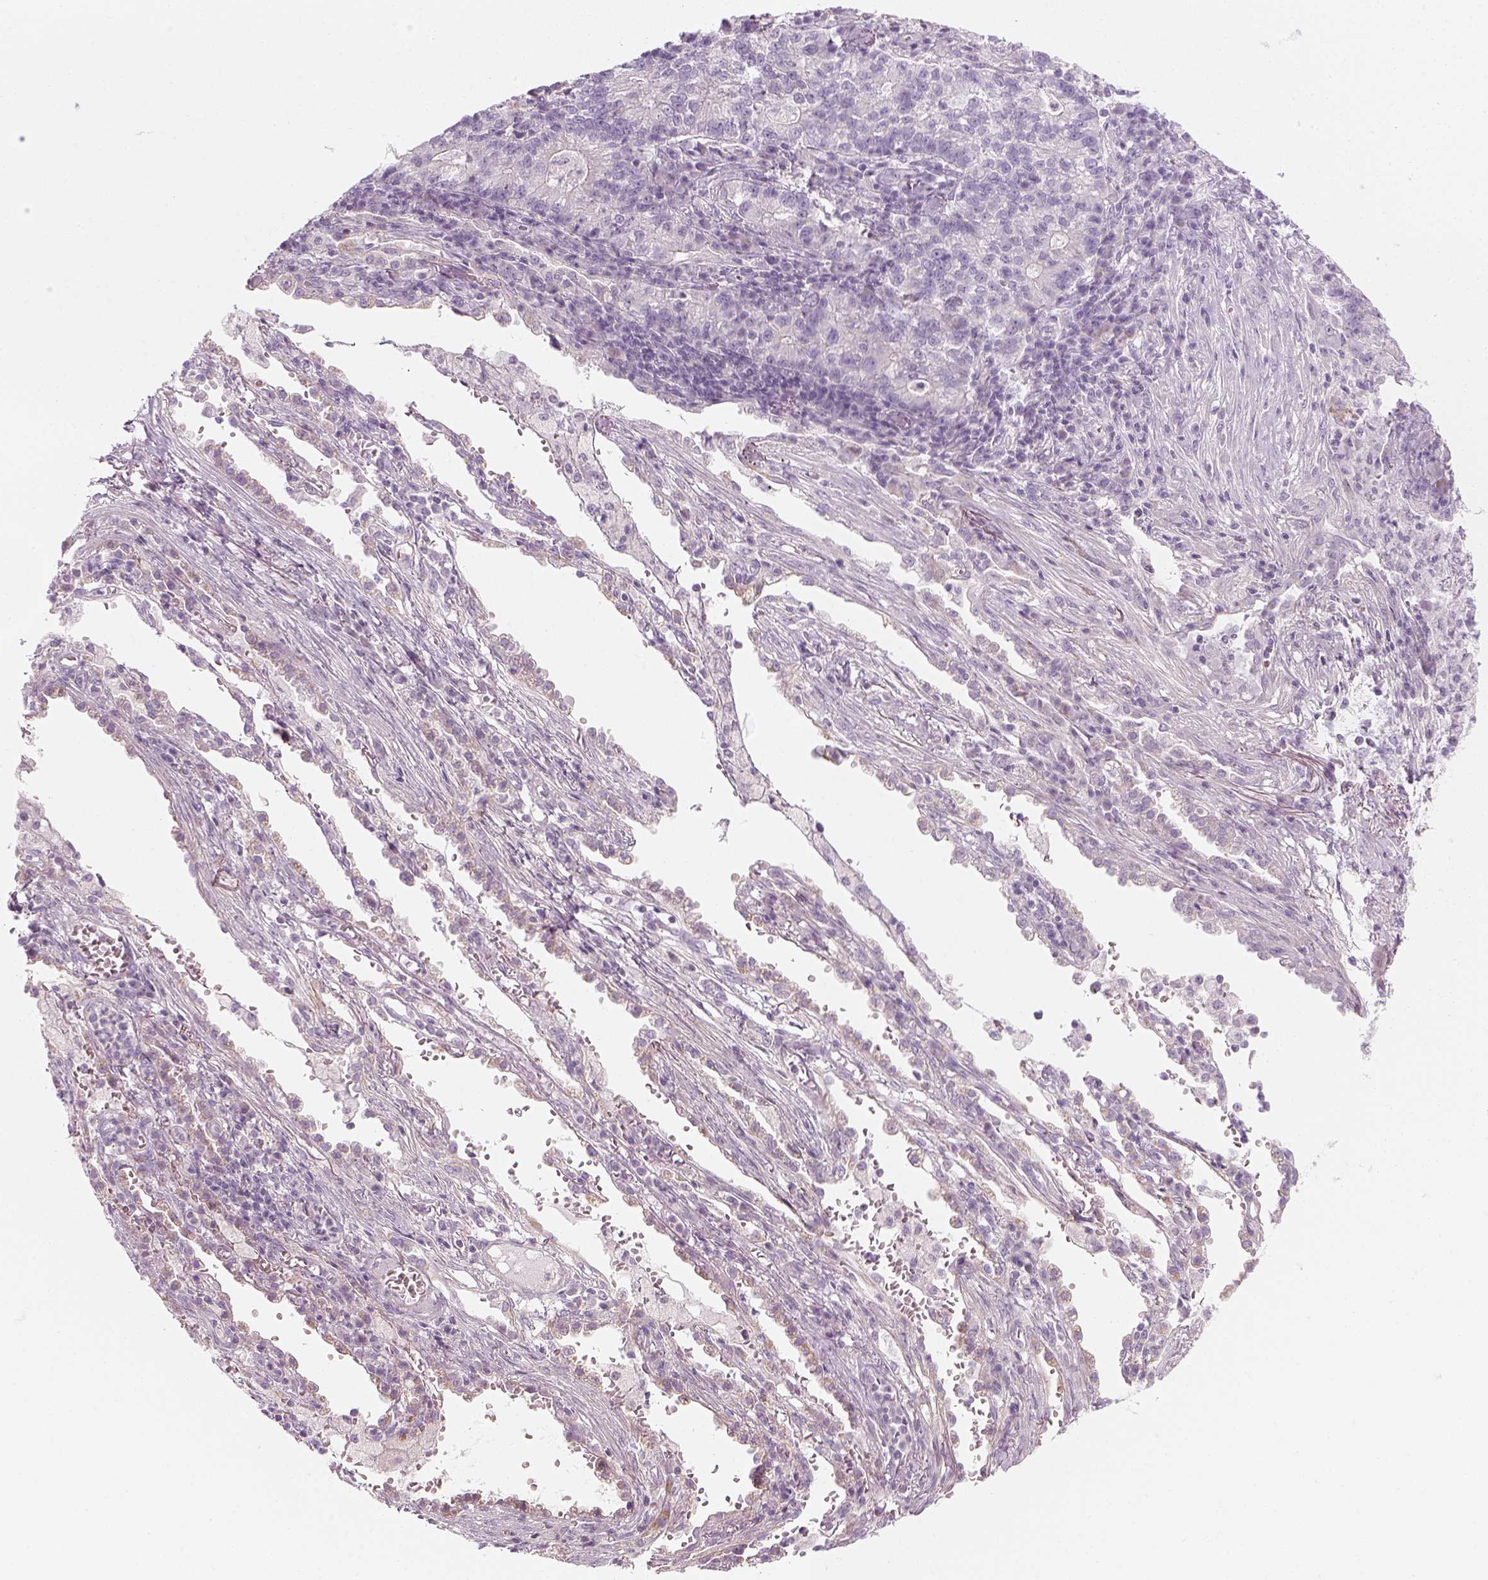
{"staining": {"intensity": "negative", "quantity": "none", "location": "none"}, "tissue": "lung cancer", "cell_type": "Tumor cells", "image_type": "cancer", "snomed": [{"axis": "morphology", "description": "Adenocarcinoma, NOS"}, {"axis": "topography", "description": "Lung"}], "caption": "The micrograph exhibits no significant positivity in tumor cells of adenocarcinoma (lung). (Brightfield microscopy of DAB (3,3'-diaminobenzidine) immunohistochemistry (IHC) at high magnification).", "gene": "PRAME", "patient": {"sex": "male", "age": 57}}